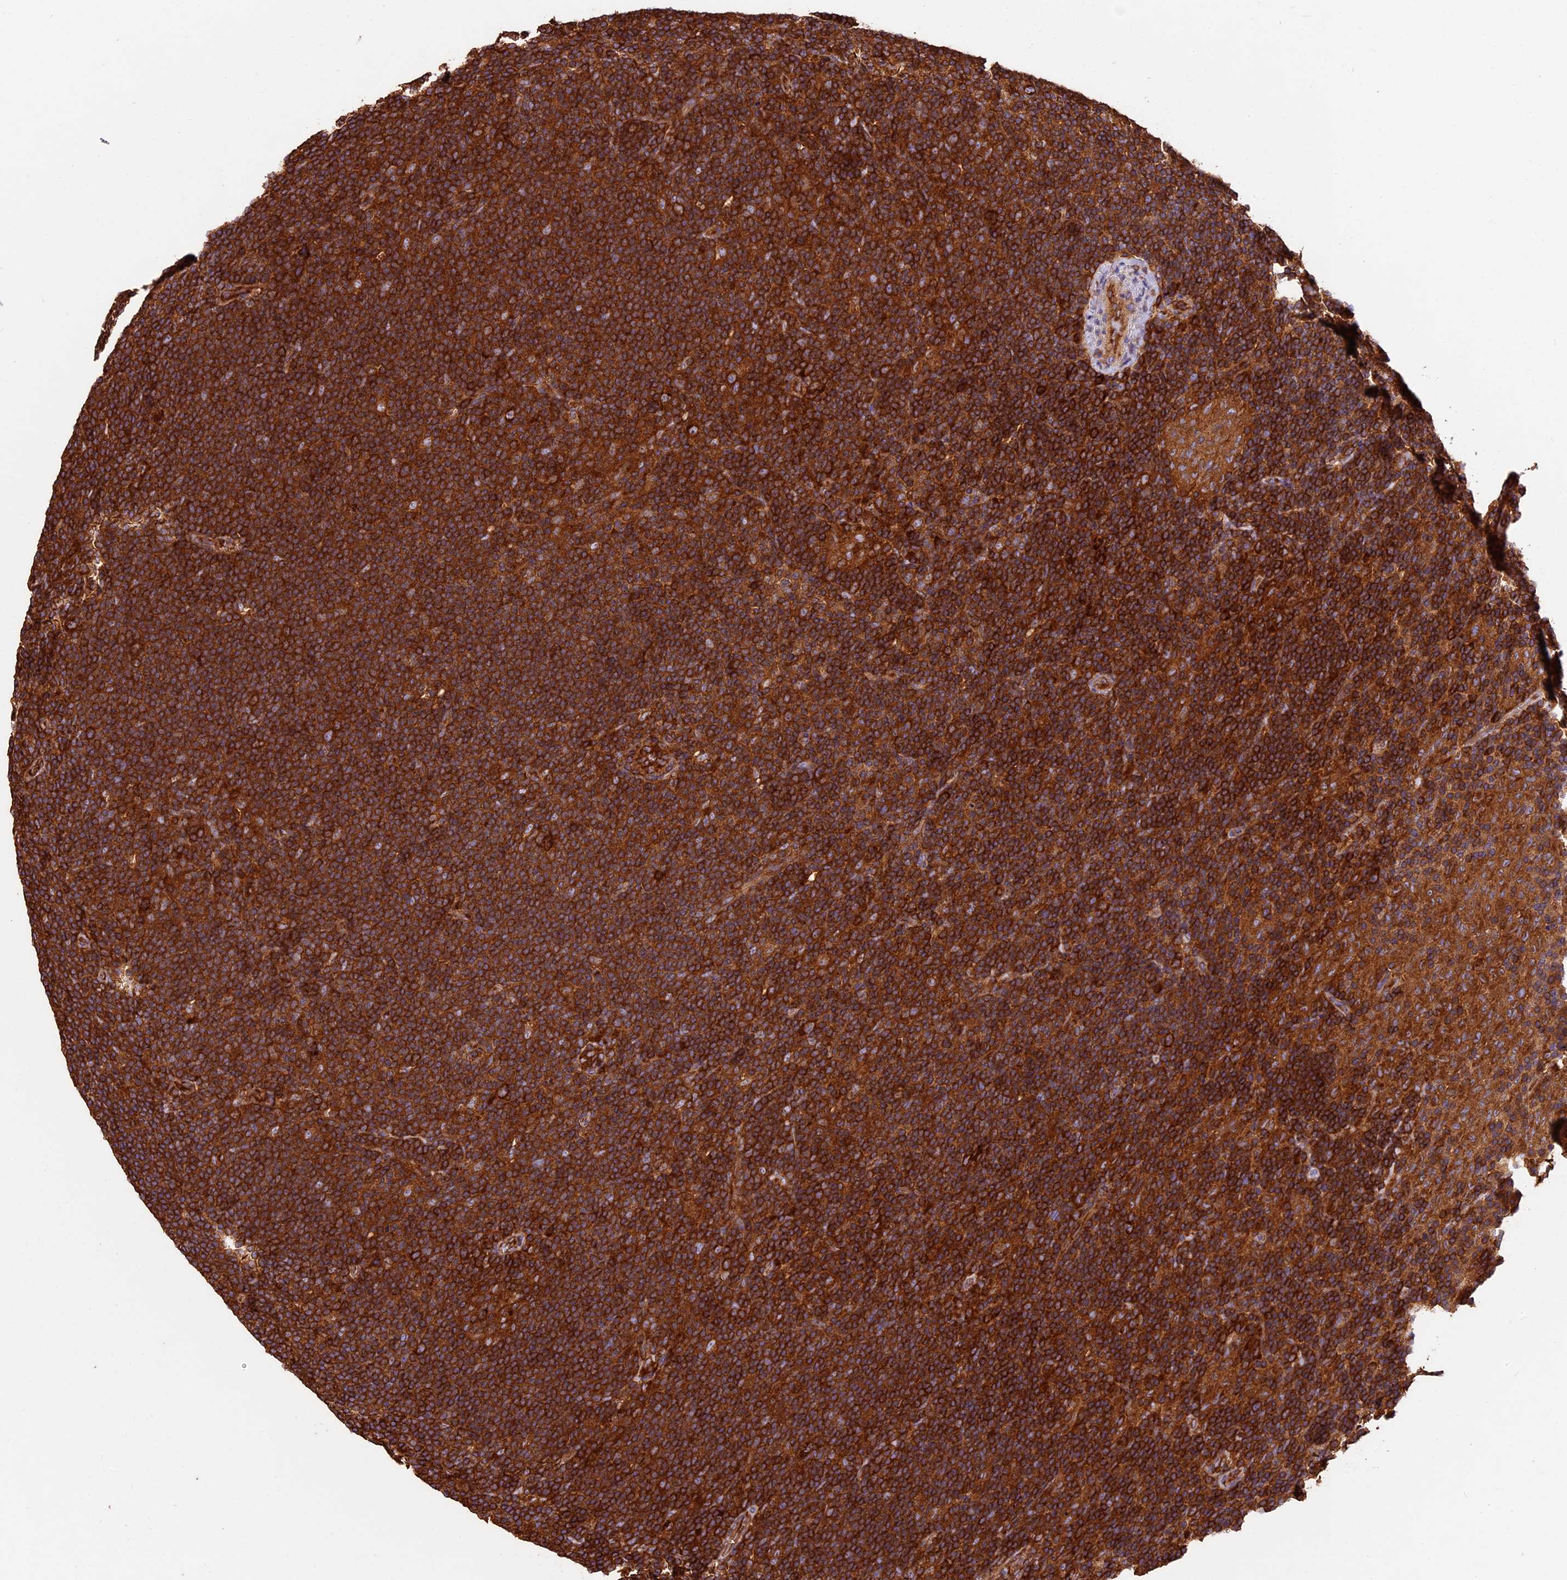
{"staining": {"intensity": "strong", "quantity": ">75%", "location": "cytoplasmic/membranous"}, "tissue": "lymphoma", "cell_type": "Tumor cells", "image_type": "cancer", "snomed": [{"axis": "morphology", "description": "Hodgkin's disease, NOS"}, {"axis": "topography", "description": "Lymph node"}], "caption": "Immunohistochemistry (IHC) image of neoplastic tissue: lymphoma stained using immunohistochemistry shows high levels of strong protein expression localized specifically in the cytoplasmic/membranous of tumor cells, appearing as a cytoplasmic/membranous brown color.", "gene": "KARS1", "patient": {"sex": "female", "age": 57}}